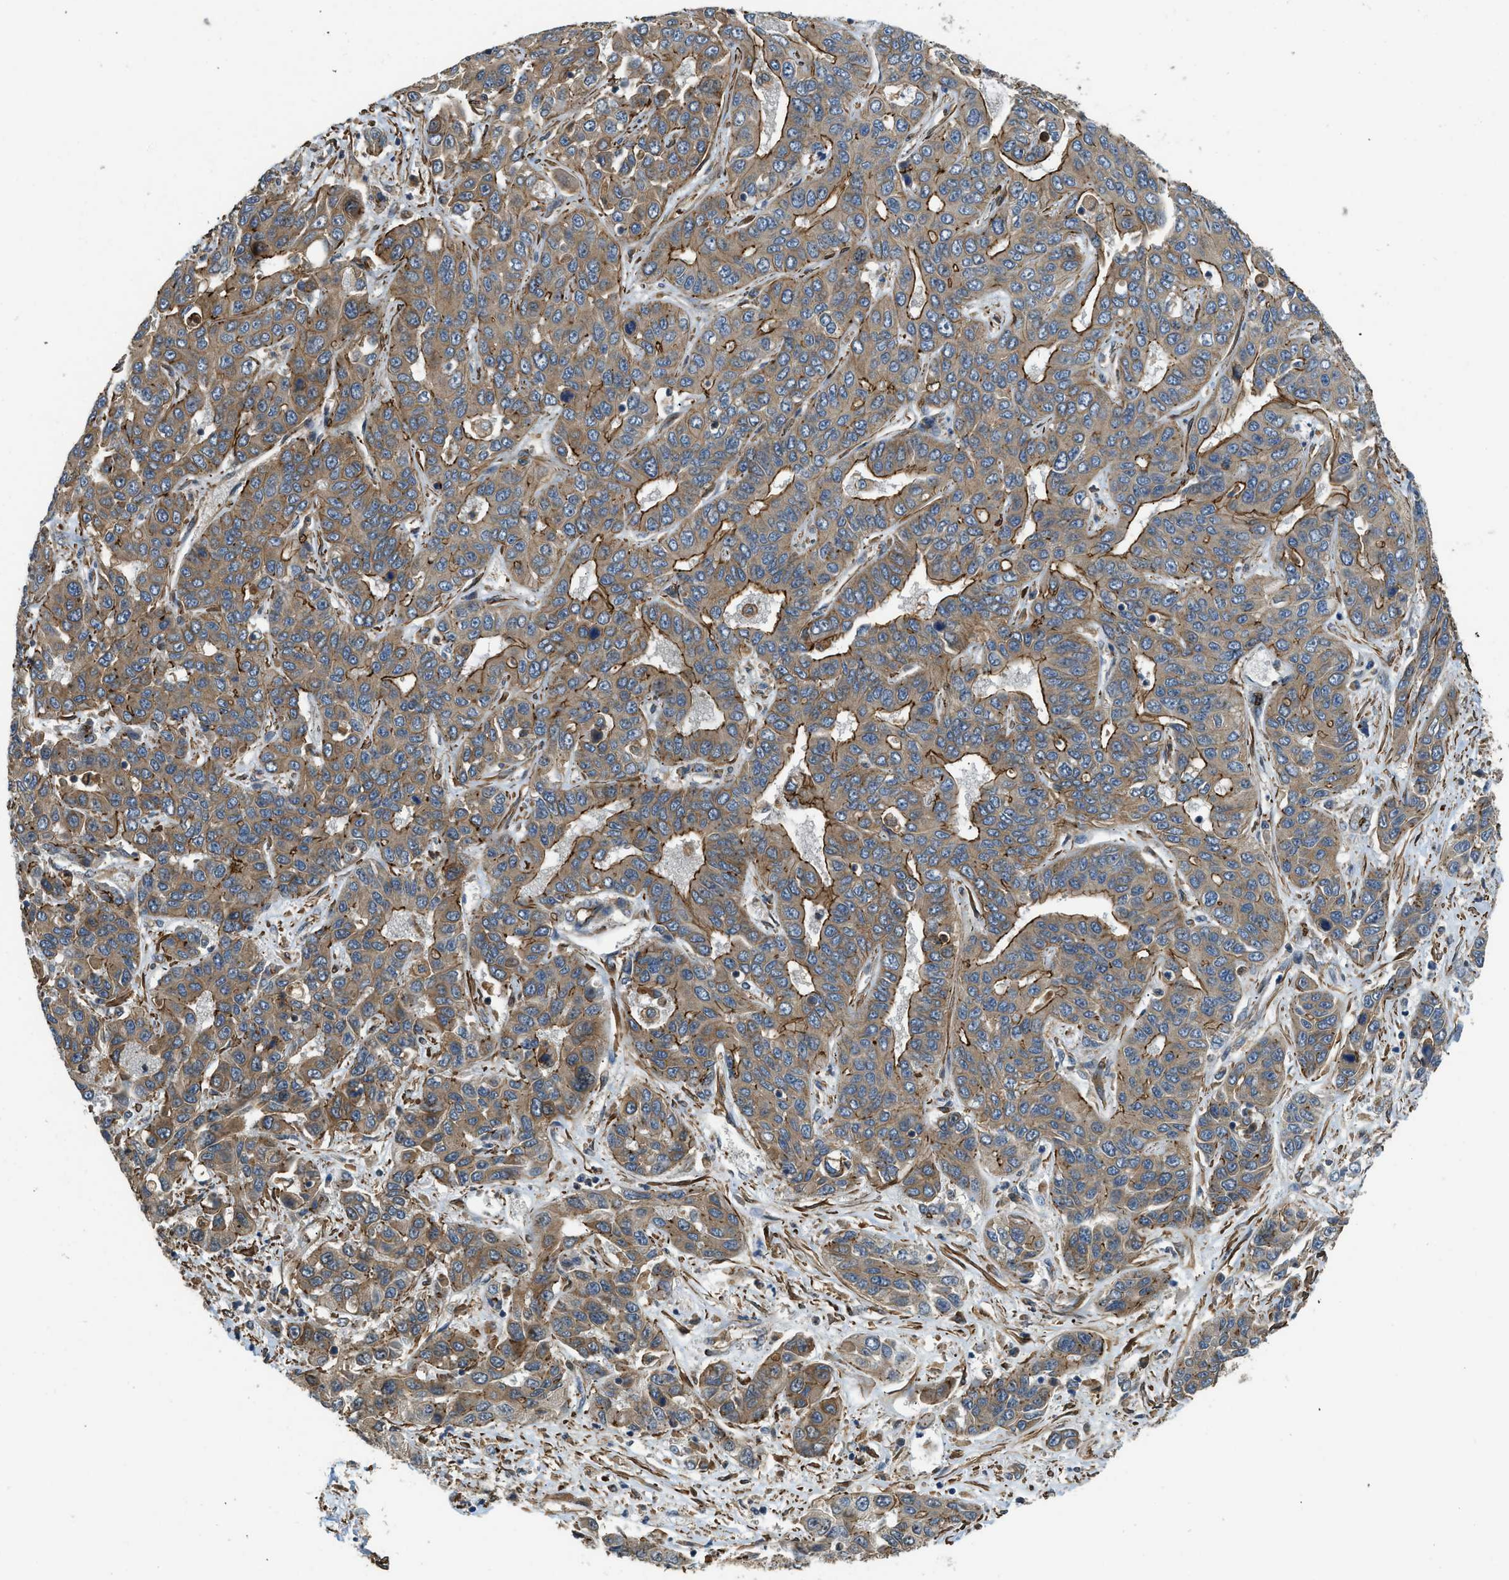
{"staining": {"intensity": "moderate", "quantity": ">75%", "location": "cytoplasmic/membranous"}, "tissue": "liver cancer", "cell_type": "Tumor cells", "image_type": "cancer", "snomed": [{"axis": "morphology", "description": "Cholangiocarcinoma"}, {"axis": "topography", "description": "Liver"}], "caption": "The immunohistochemical stain labels moderate cytoplasmic/membranous positivity in tumor cells of liver cancer (cholangiocarcinoma) tissue.", "gene": "CGN", "patient": {"sex": "female", "age": 52}}